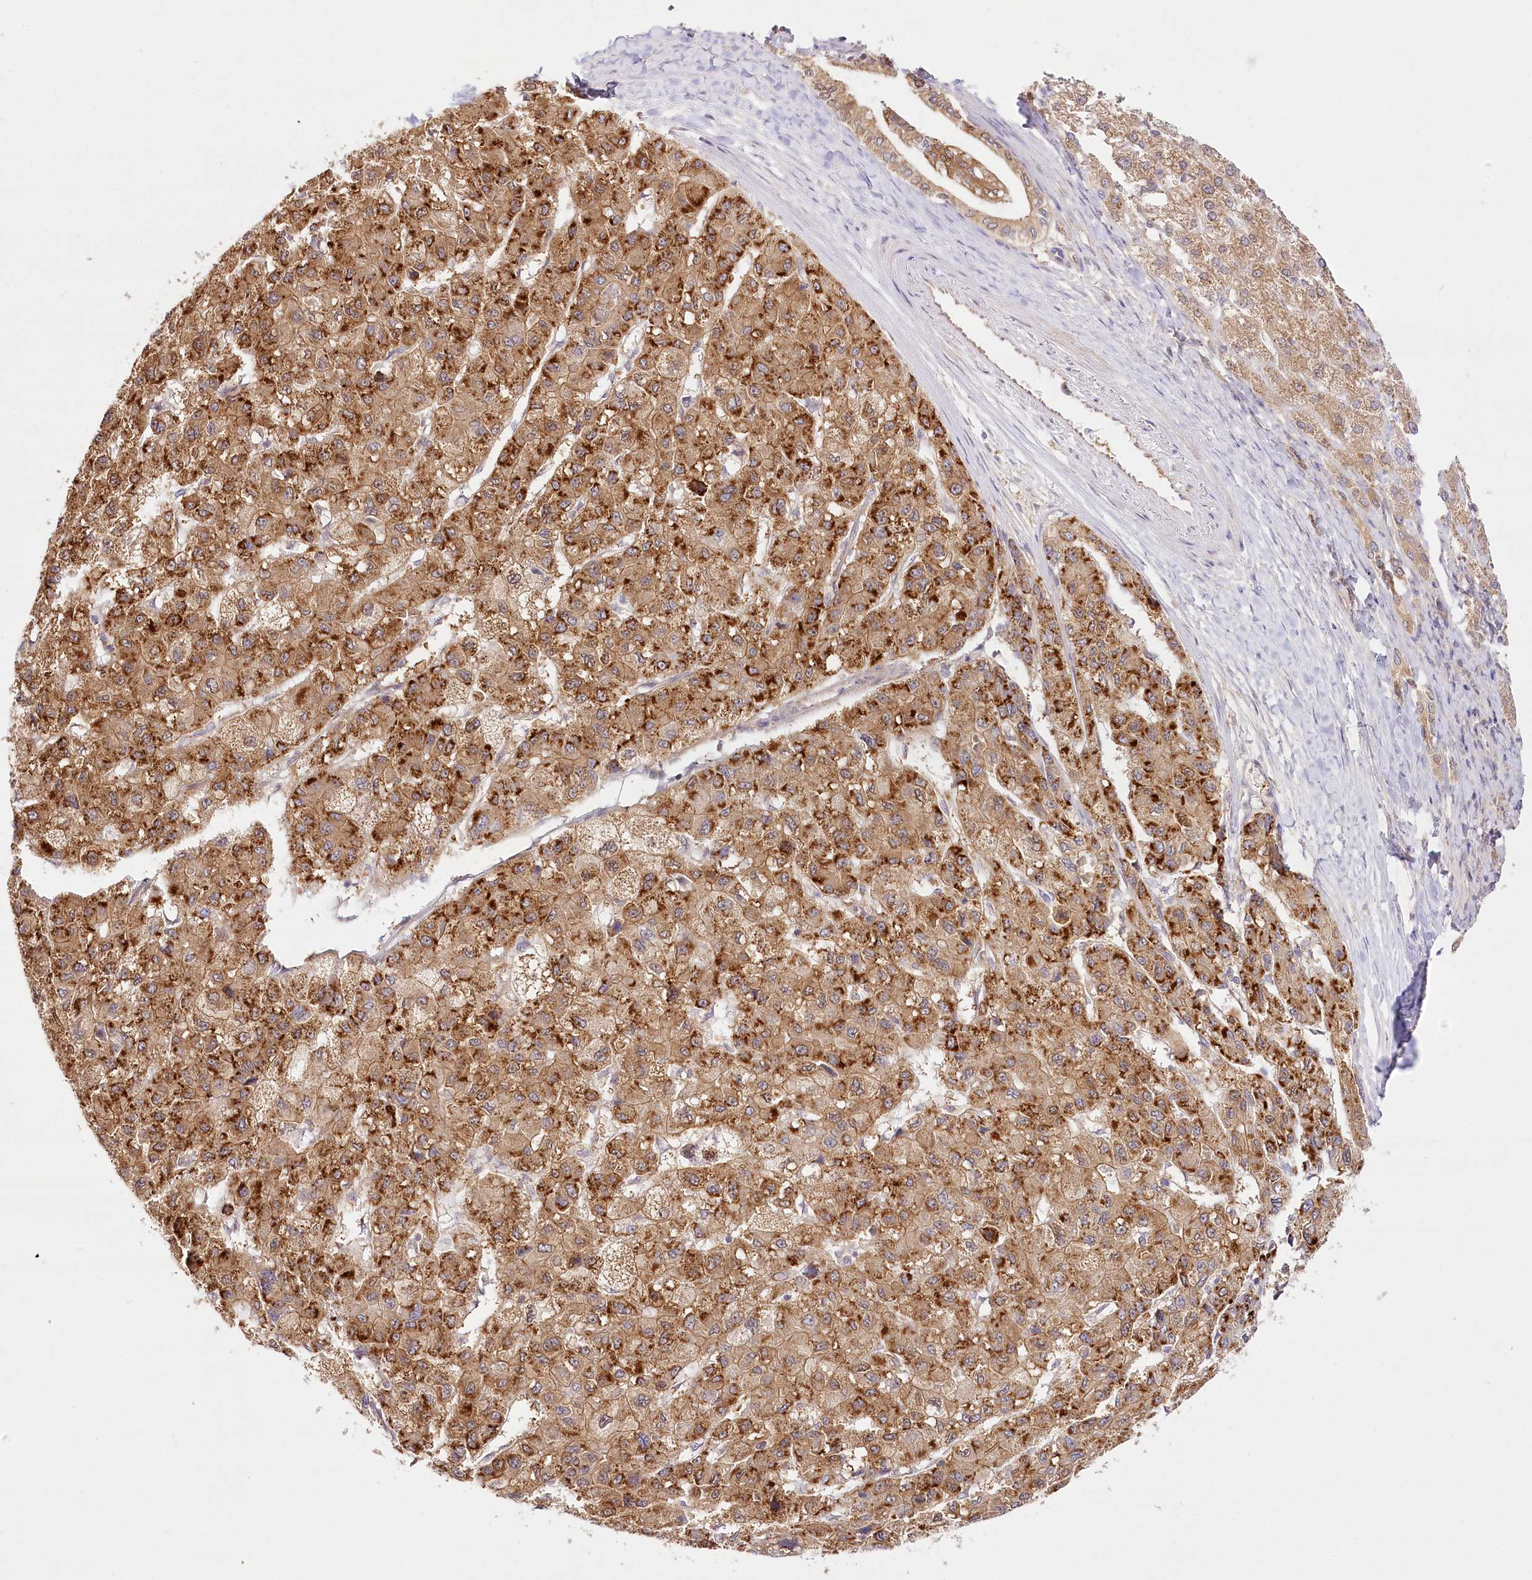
{"staining": {"intensity": "strong", "quantity": ">75%", "location": "cytoplasmic/membranous"}, "tissue": "liver cancer", "cell_type": "Tumor cells", "image_type": "cancer", "snomed": [{"axis": "morphology", "description": "Carcinoma, Hepatocellular, NOS"}, {"axis": "topography", "description": "Liver"}], "caption": "A histopathology image showing strong cytoplasmic/membranous positivity in about >75% of tumor cells in liver cancer, as visualized by brown immunohistochemical staining.", "gene": "INPP4B", "patient": {"sex": "male", "age": 80}}